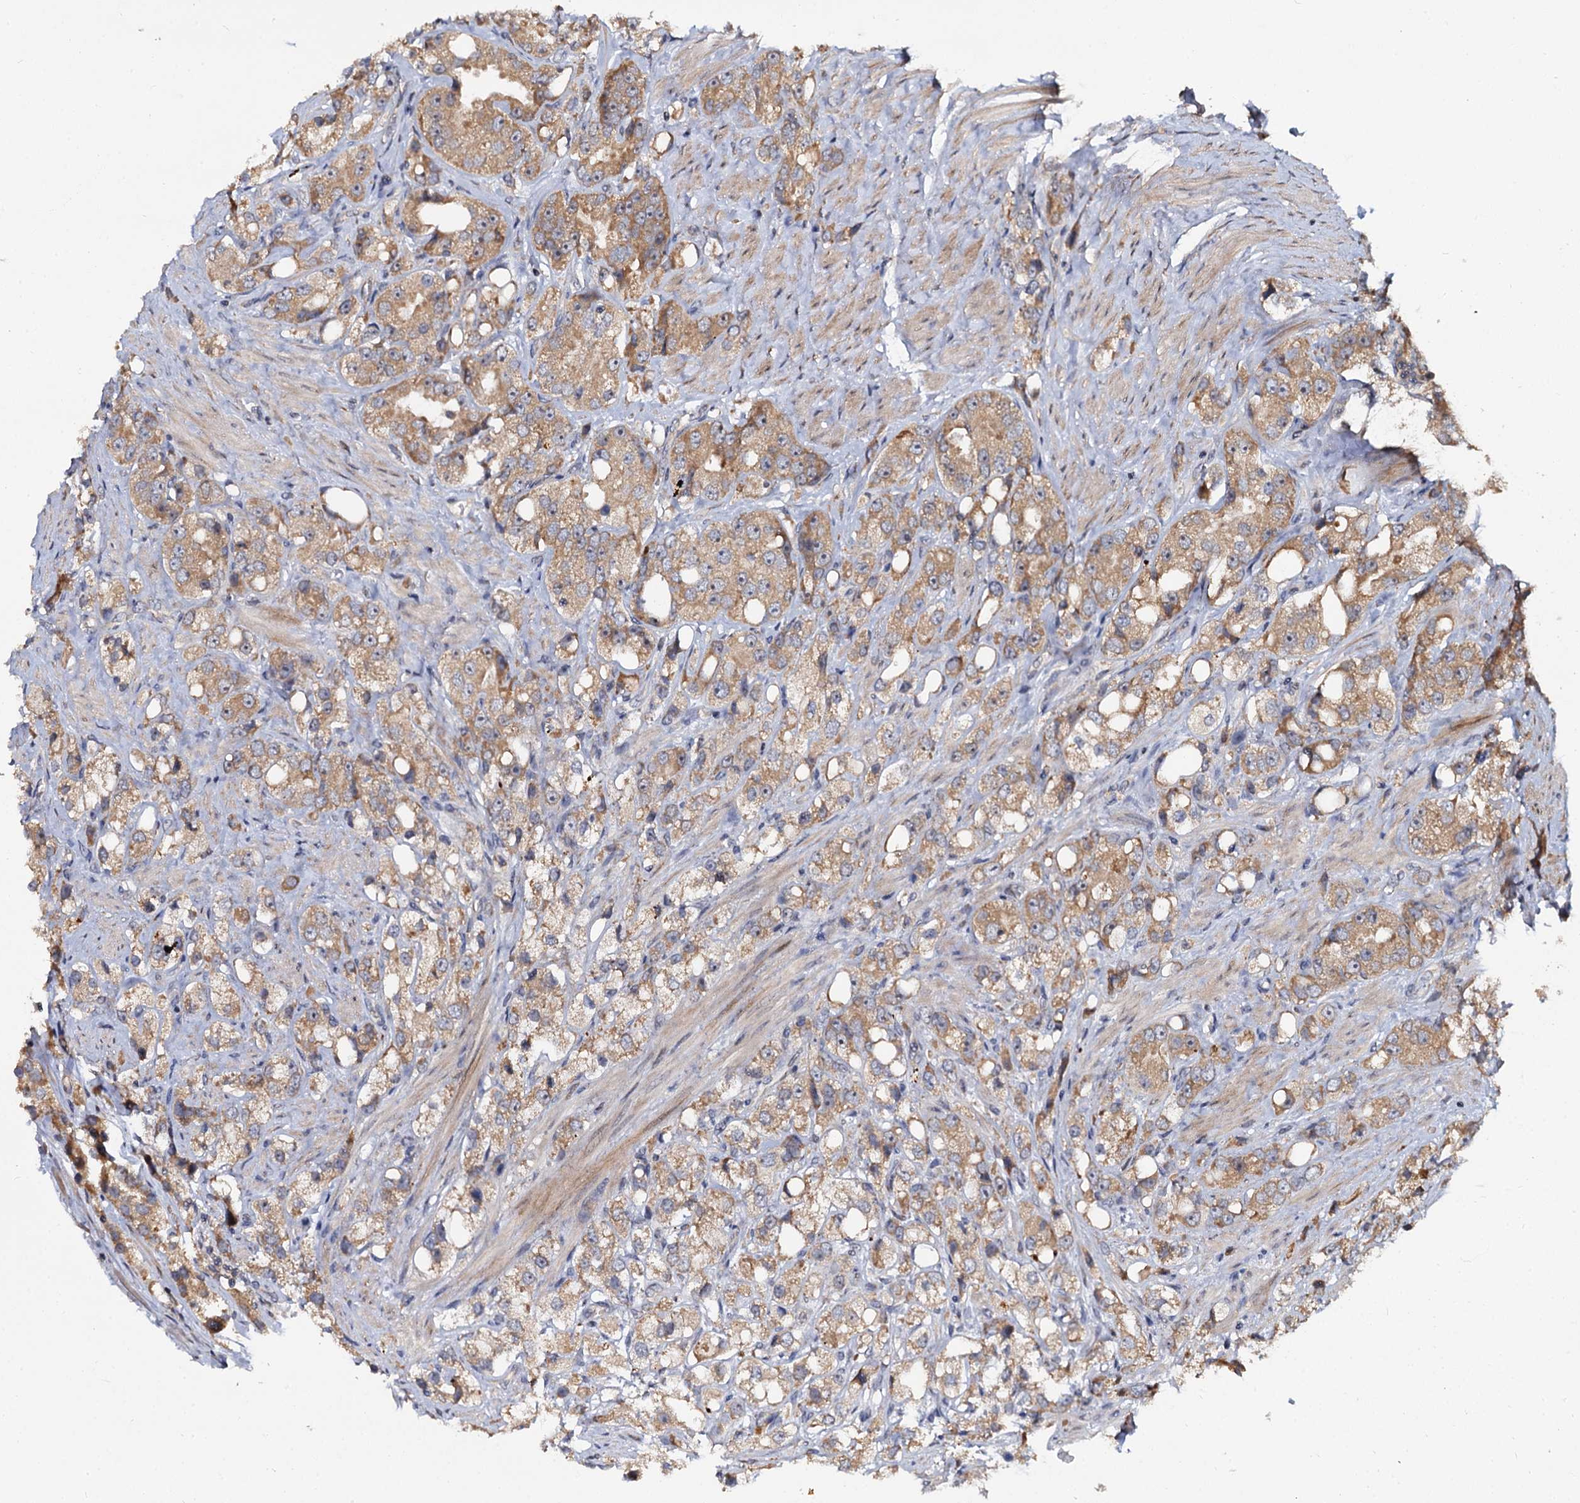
{"staining": {"intensity": "moderate", "quantity": ">75%", "location": "cytoplasmic/membranous"}, "tissue": "prostate cancer", "cell_type": "Tumor cells", "image_type": "cancer", "snomed": [{"axis": "morphology", "description": "Adenocarcinoma, NOS"}, {"axis": "topography", "description": "Prostate"}], "caption": "Protein analysis of prostate cancer (adenocarcinoma) tissue exhibits moderate cytoplasmic/membranous positivity in approximately >75% of tumor cells.", "gene": "WWC3", "patient": {"sex": "male", "age": 79}}